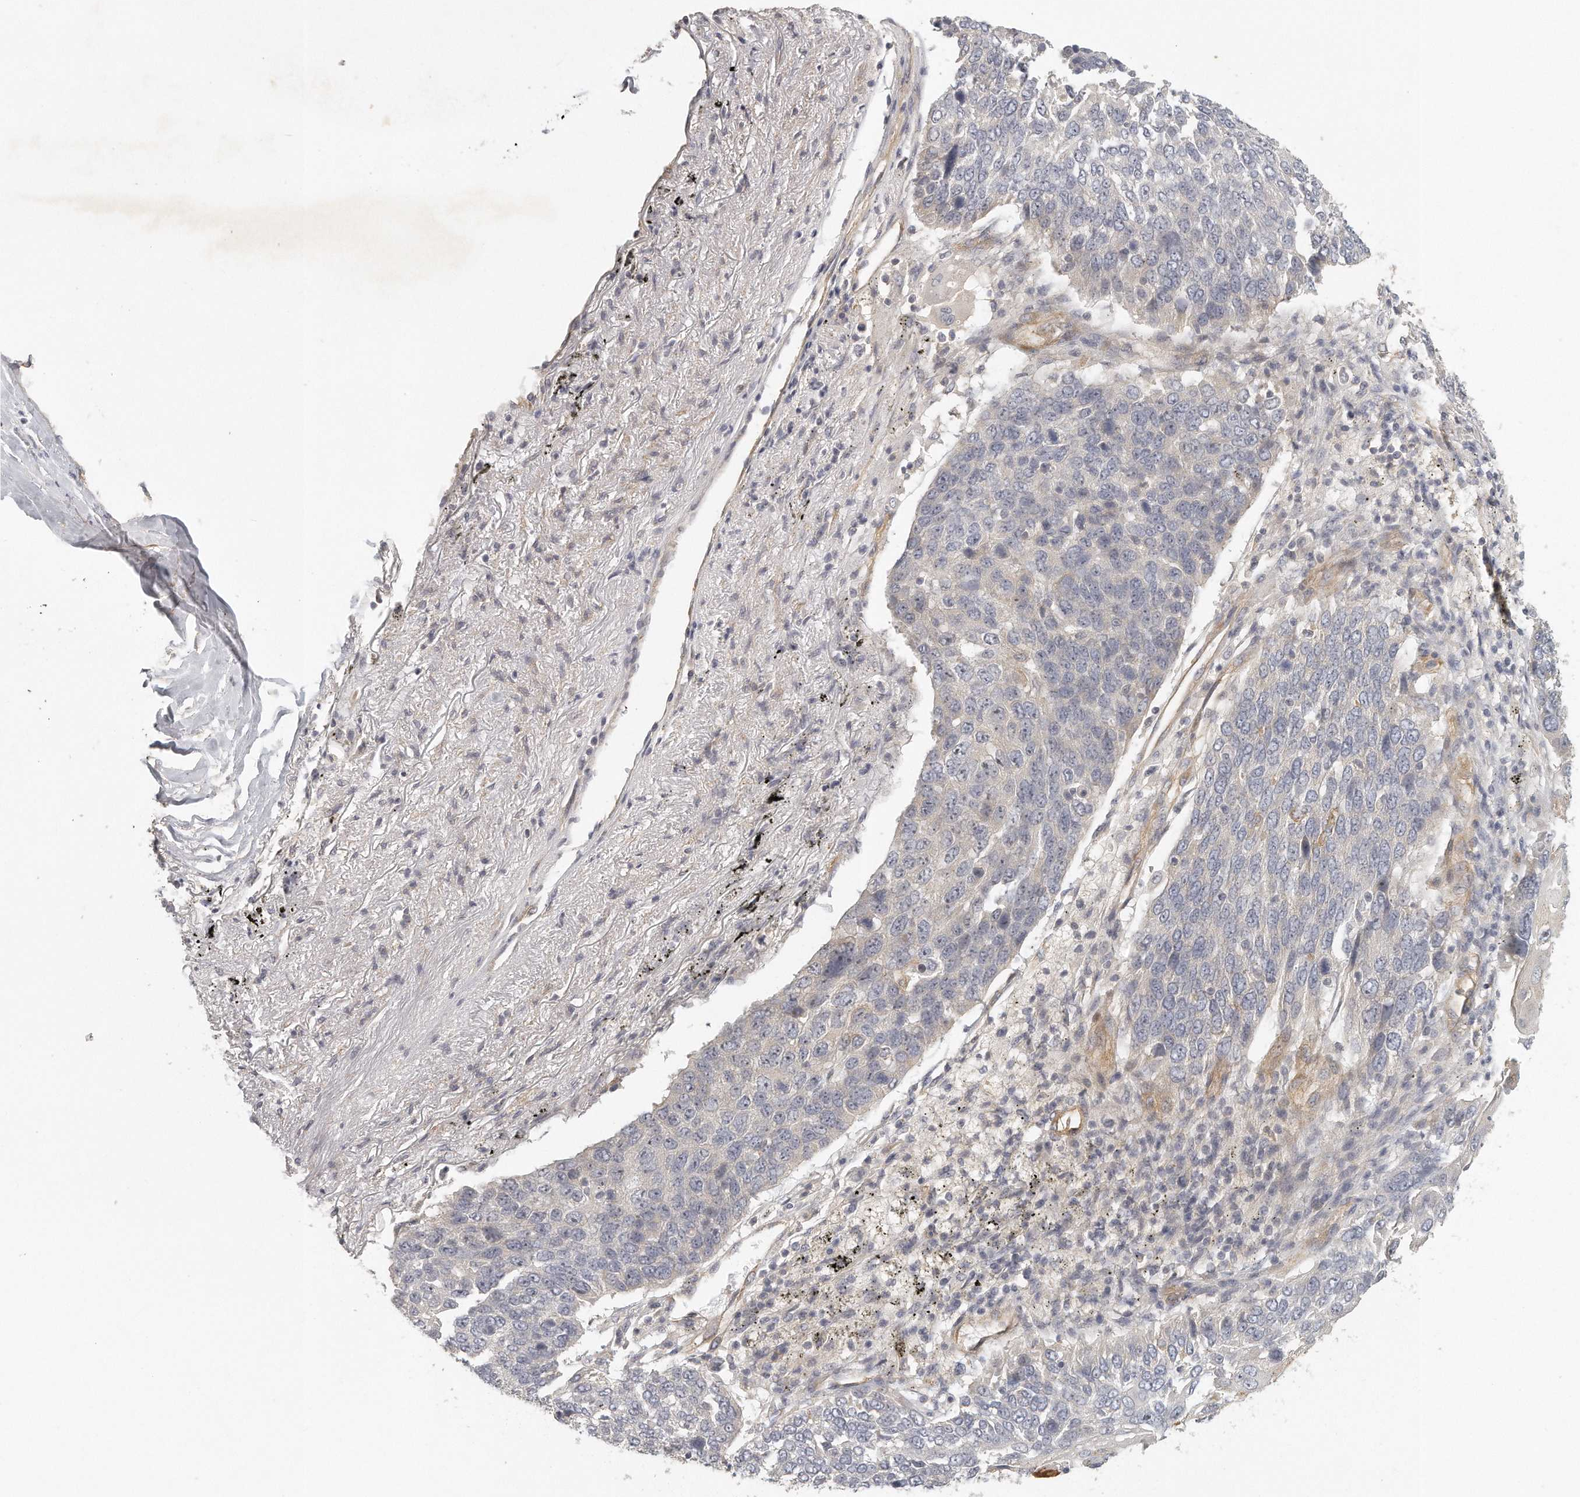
{"staining": {"intensity": "negative", "quantity": "none", "location": "none"}, "tissue": "lung cancer", "cell_type": "Tumor cells", "image_type": "cancer", "snomed": [{"axis": "morphology", "description": "Squamous cell carcinoma, NOS"}, {"axis": "topography", "description": "Lung"}], "caption": "This is an IHC photomicrograph of lung cancer. There is no positivity in tumor cells.", "gene": "MTERF4", "patient": {"sex": "male", "age": 66}}